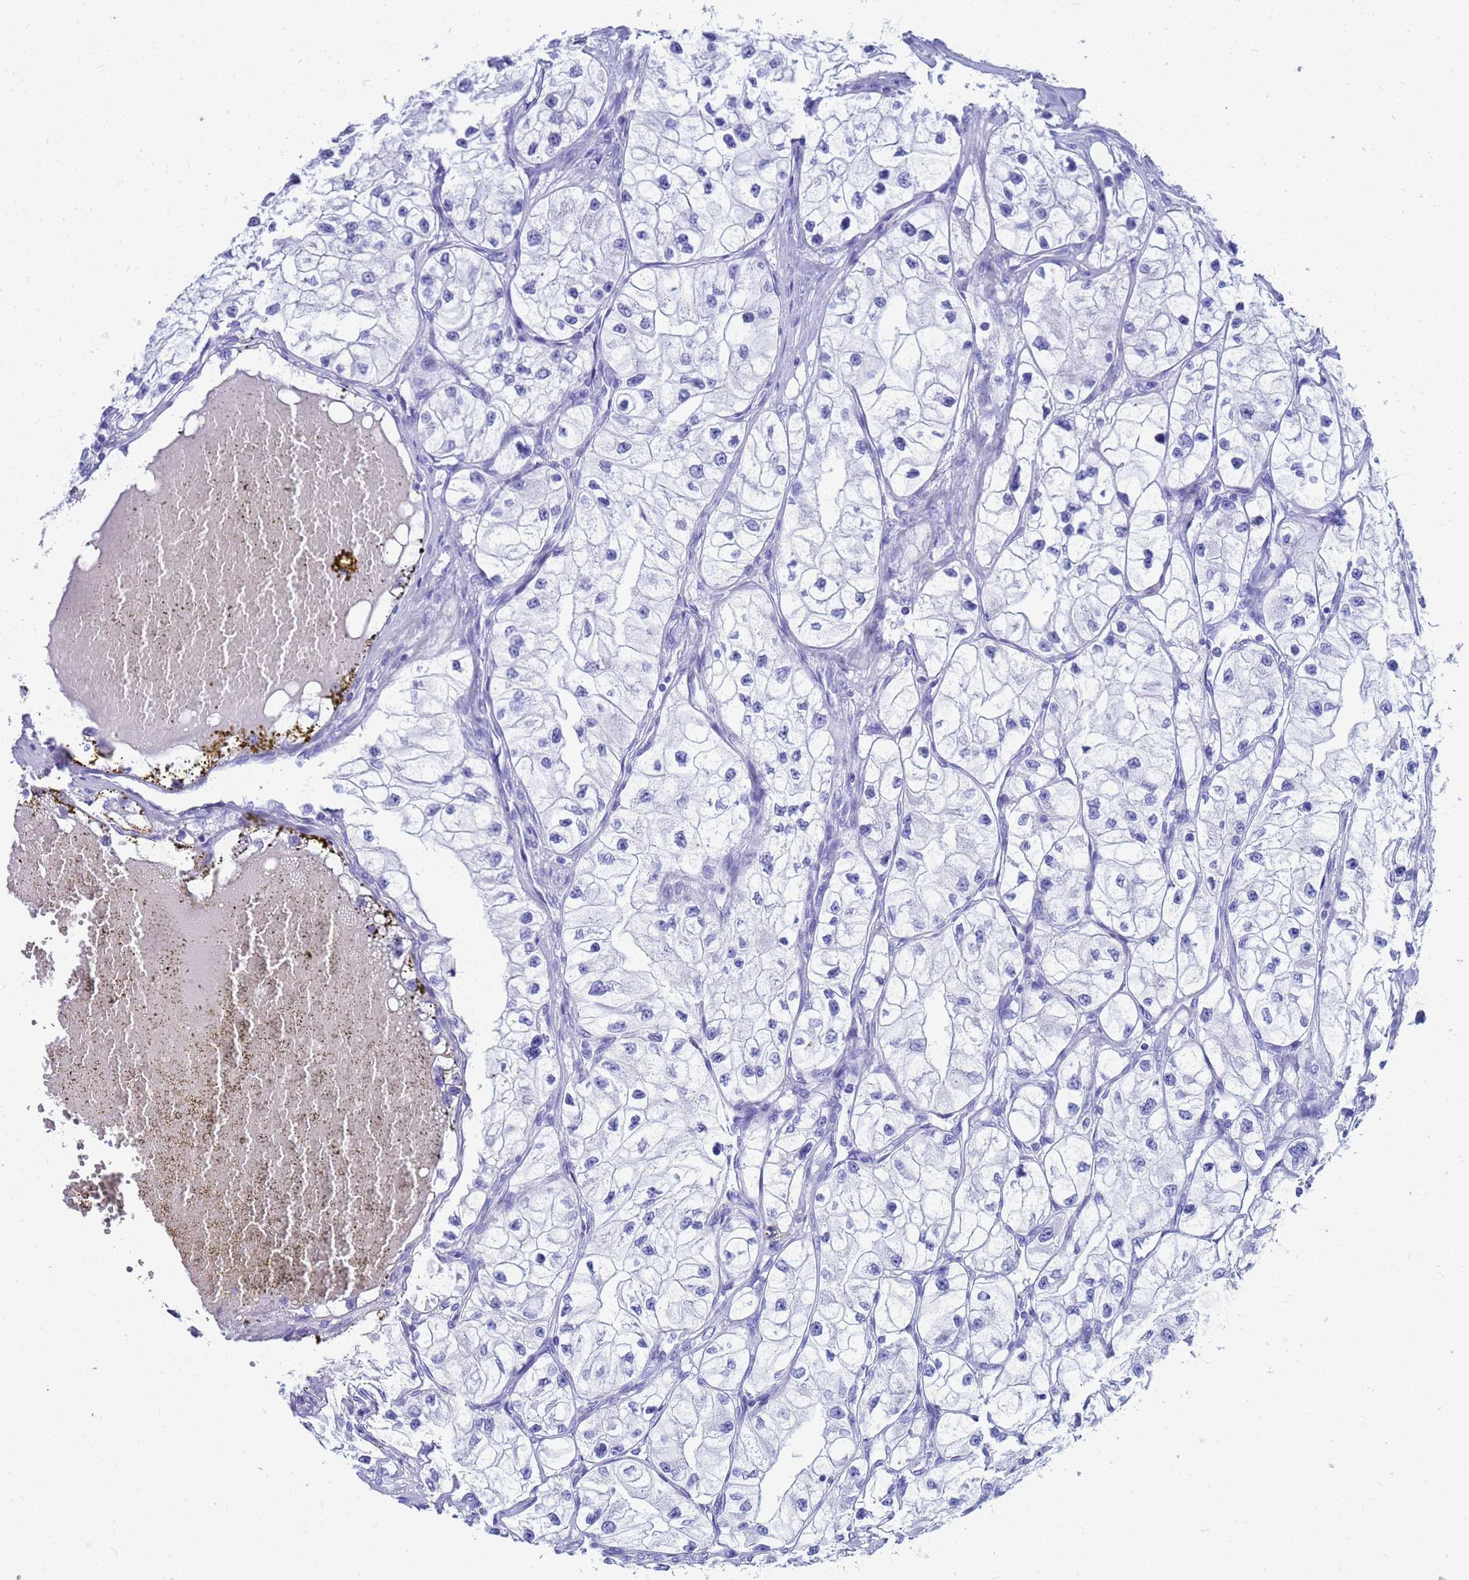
{"staining": {"intensity": "negative", "quantity": "none", "location": "none"}, "tissue": "renal cancer", "cell_type": "Tumor cells", "image_type": "cancer", "snomed": [{"axis": "morphology", "description": "Adenocarcinoma, NOS"}, {"axis": "topography", "description": "Kidney"}], "caption": "Immunohistochemistry (IHC) image of neoplastic tissue: renal cancer (adenocarcinoma) stained with DAB (3,3'-diaminobenzidine) demonstrates no significant protein positivity in tumor cells.", "gene": "CKB", "patient": {"sex": "female", "age": 57}}